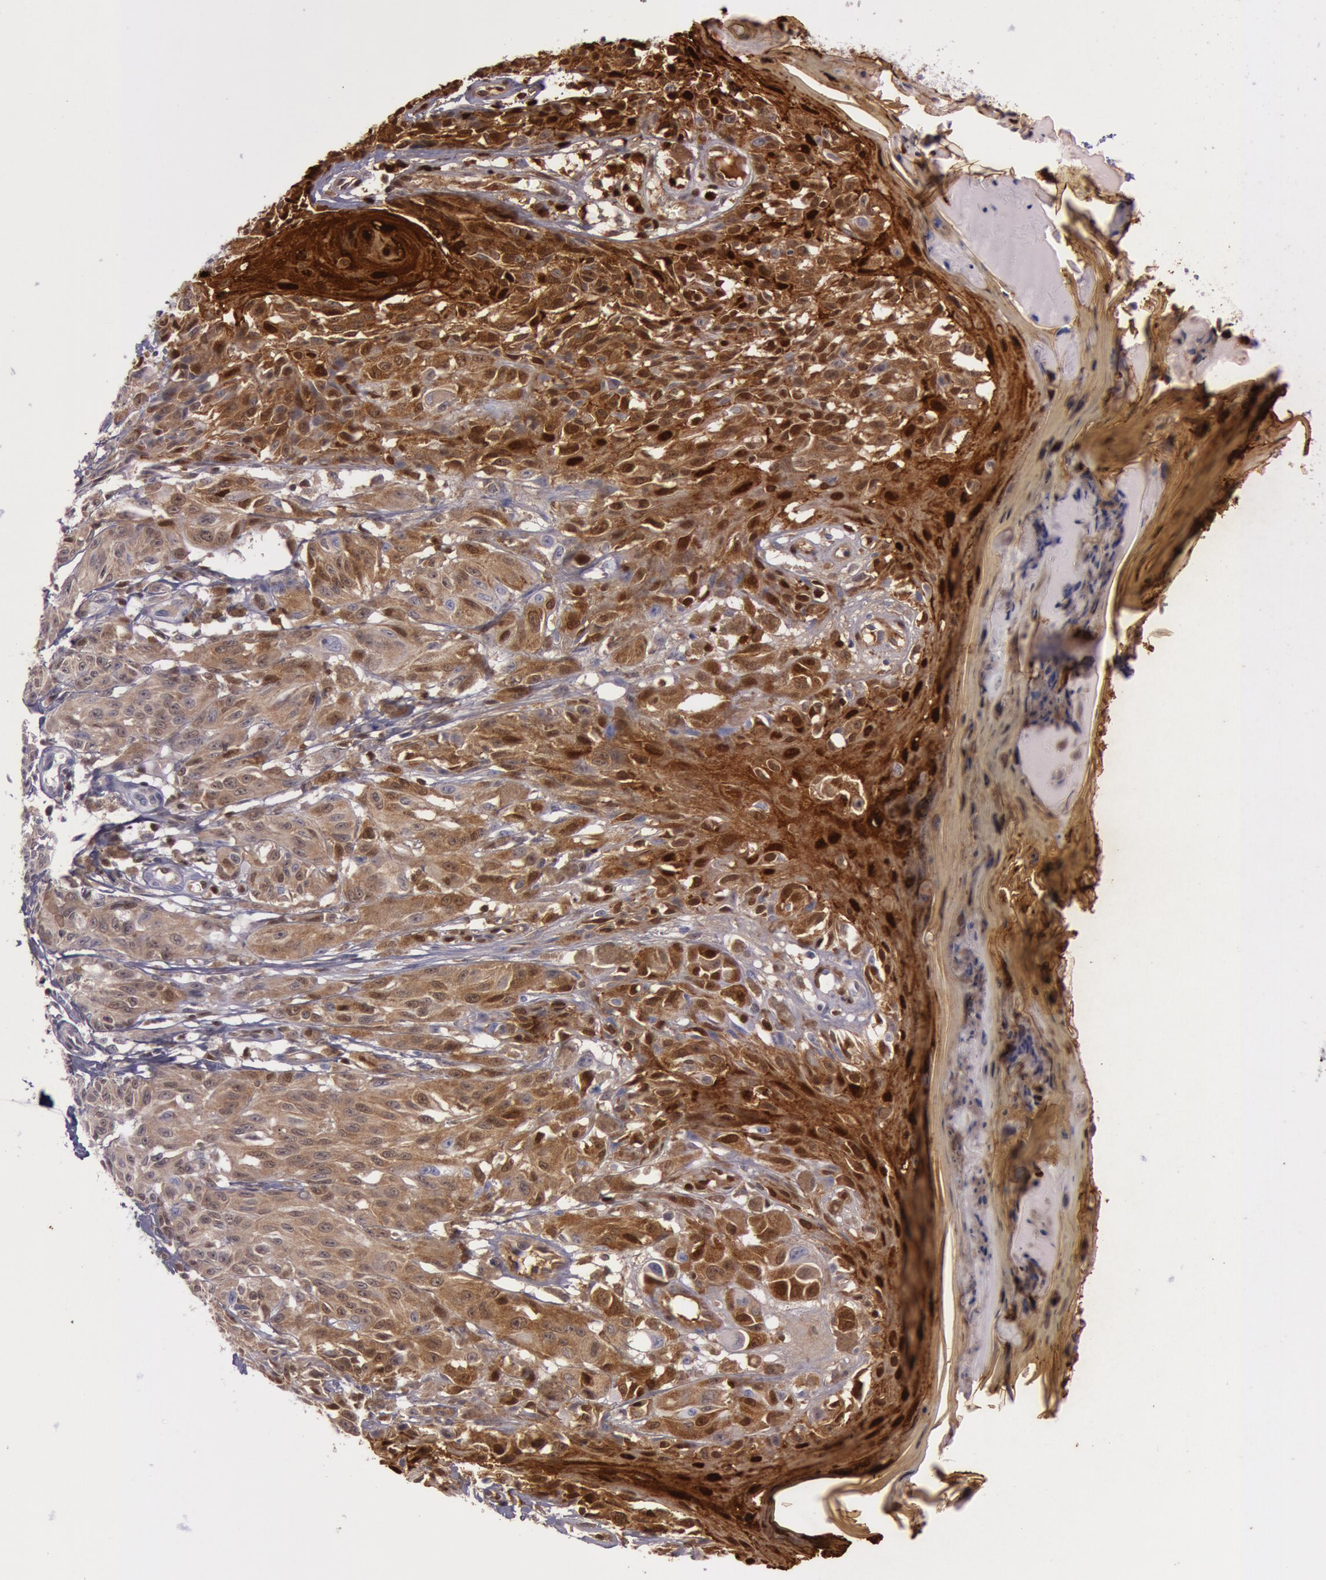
{"staining": {"intensity": "negative", "quantity": "none", "location": "none"}, "tissue": "melanoma", "cell_type": "Tumor cells", "image_type": "cancer", "snomed": [{"axis": "morphology", "description": "Malignant melanoma, NOS"}, {"axis": "topography", "description": "Skin"}], "caption": "Micrograph shows no protein staining in tumor cells of melanoma tissue.", "gene": "S100A7", "patient": {"sex": "female", "age": 77}}